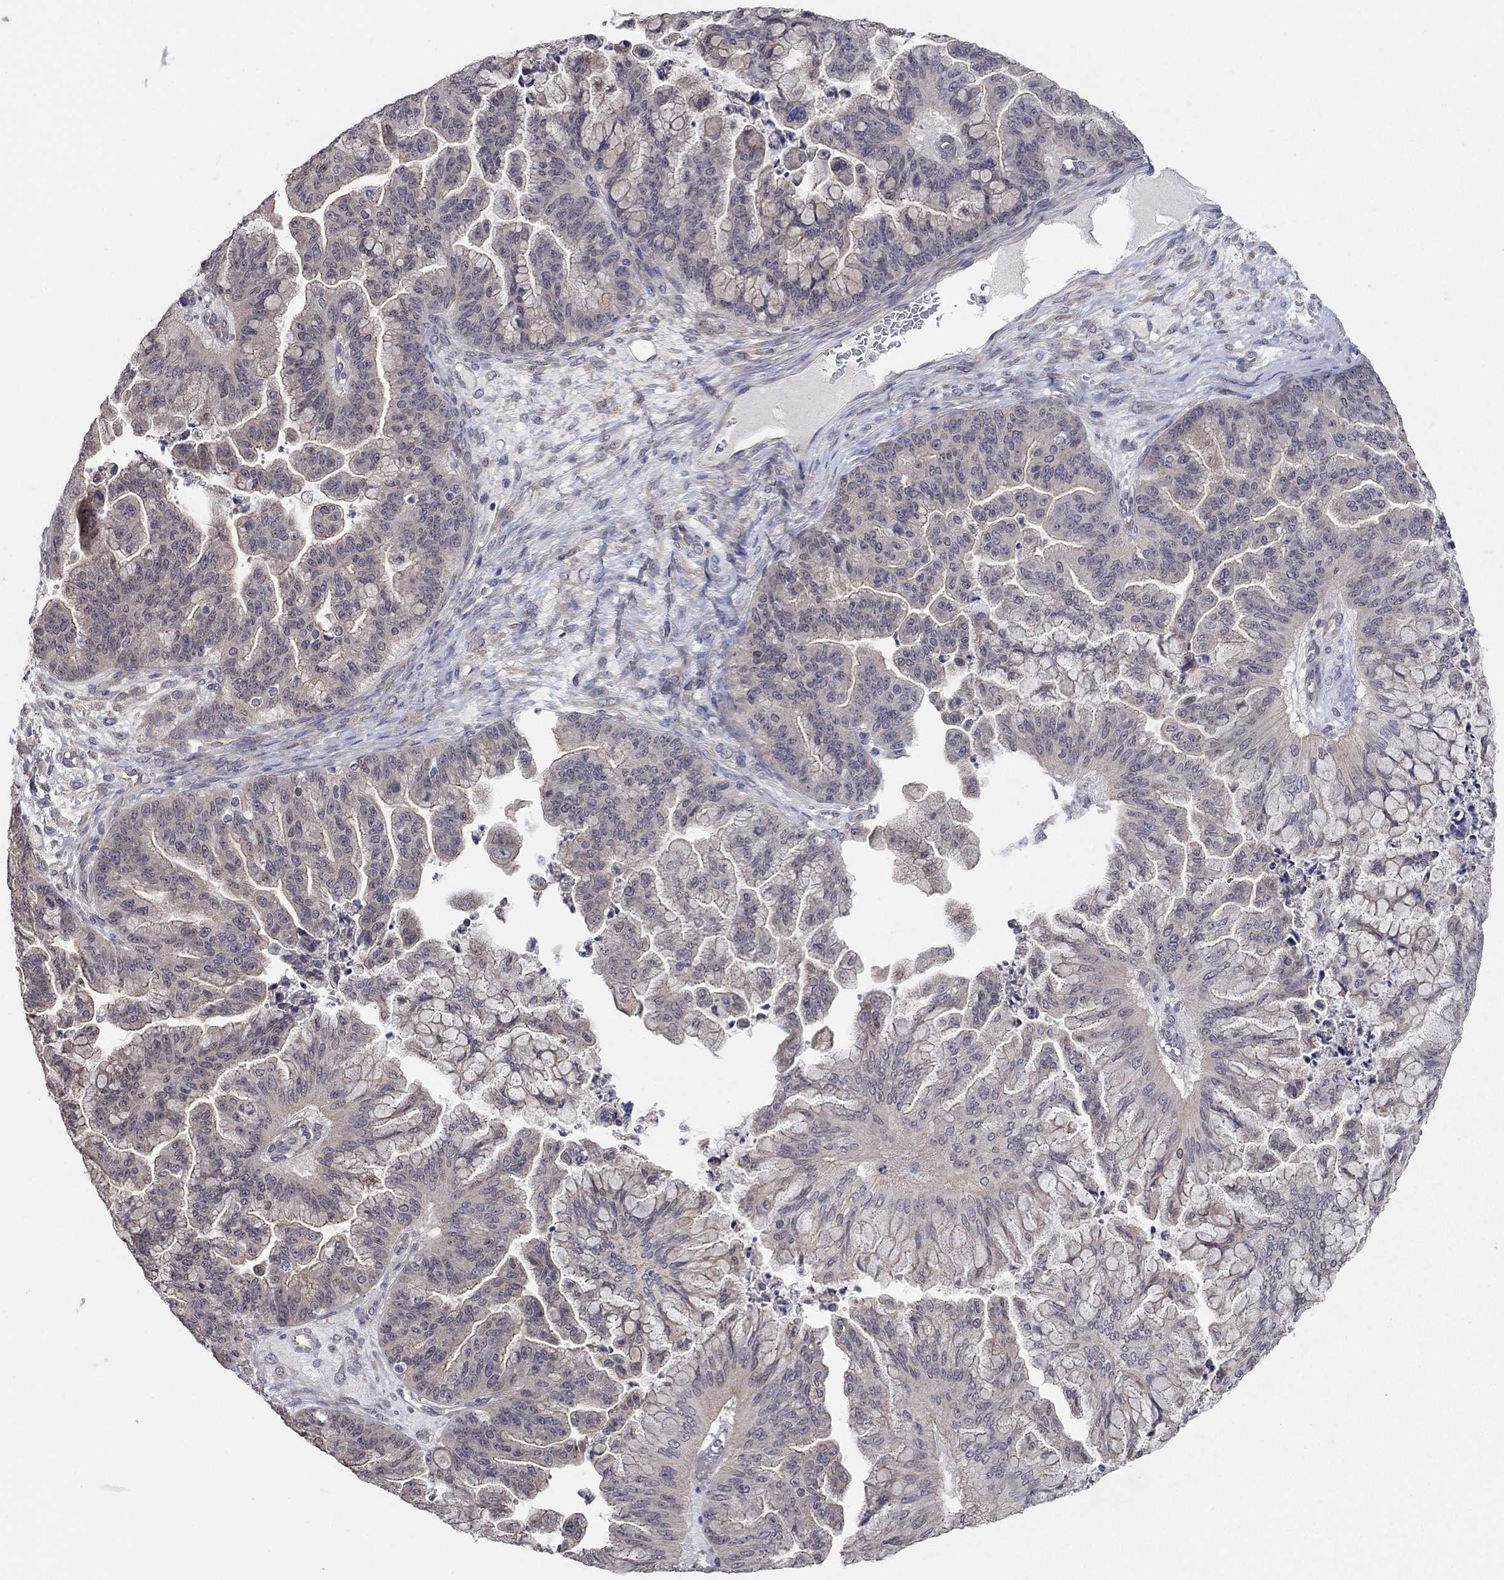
{"staining": {"intensity": "negative", "quantity": "none", "location": "none"}, "tissue": "ovarian cancer", "cell_type": "Tumor cells", "image_type": "cancer", "snomed": [{"axis": "morphology", "description": "Cystadenocarcinoma, mucinous, NOS"}, {"axis": "topography", "description": "Ovary"}], "caption": "Mucinous cystadenocarcinoma (ovarian) was stained to show a protein in brown. There is no significant positivity in tumor cells.", "gene": "WASF3", "patient": {"sex": "female", "age": 67}}